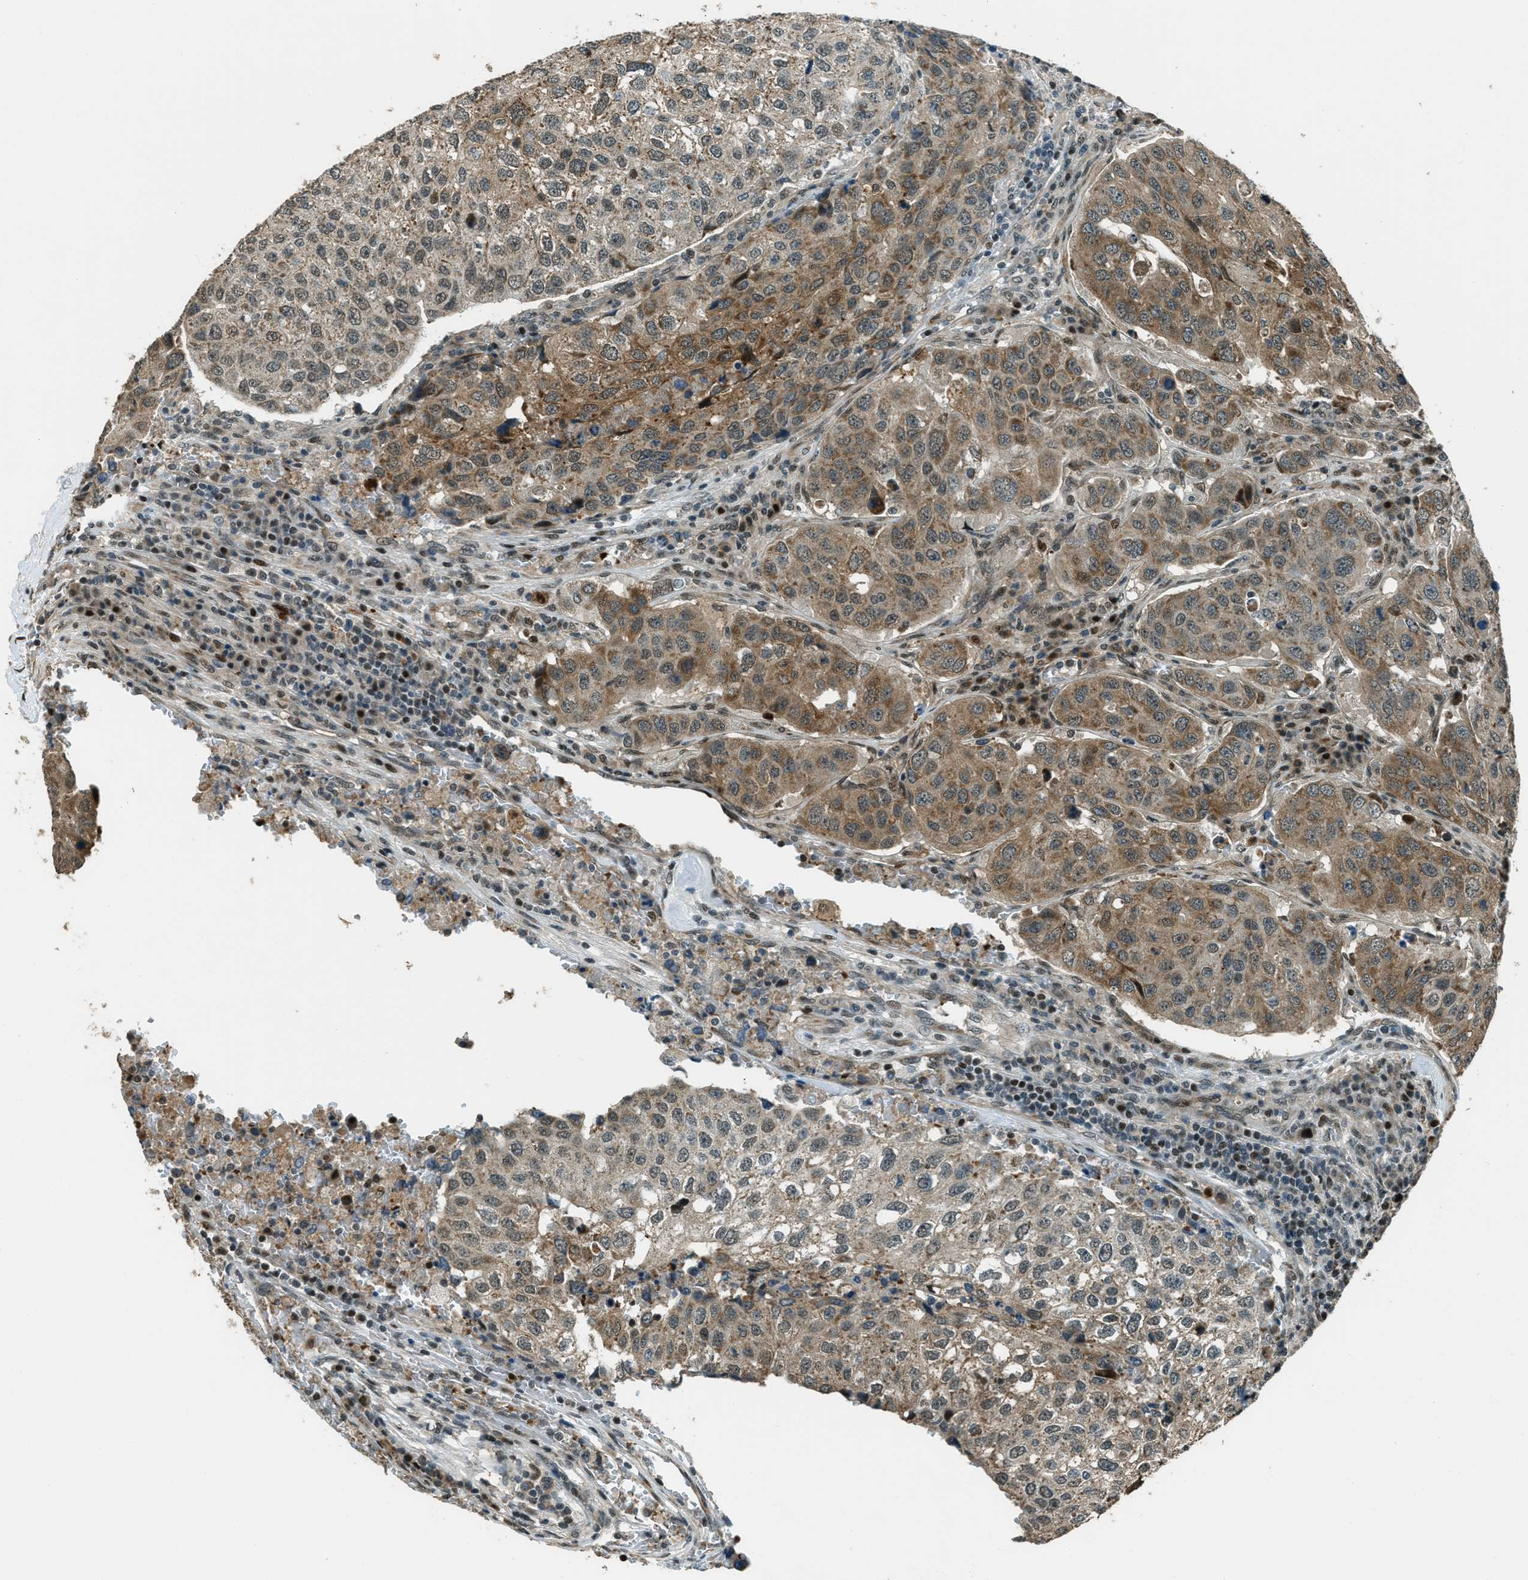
{"staining": {"intensity": "moderate", "quantity": "25%-75%", "location": "cytoplasmic/membranous"}, "tissue": "urothelial cancer", "cell_type": "Tumor cells", "image_type": "cancer", "snomed": [{"axis": "morphology", "description": "Urothelial carcinoma, High grade"}, {"axis": "topography", "description": "Lymph node"}, {"axis": "topography", "description": "Urinary bladder"}], "caption": "Approximately 25%-75% of tumor cells in human high-grade urothelial carcinoma display moderate cytoplasmic/membranous protein staining as visualized by brown immunohistochemical staining.", "gene": "TARDBP", "patient": {"sex": "male", "age": 51}}